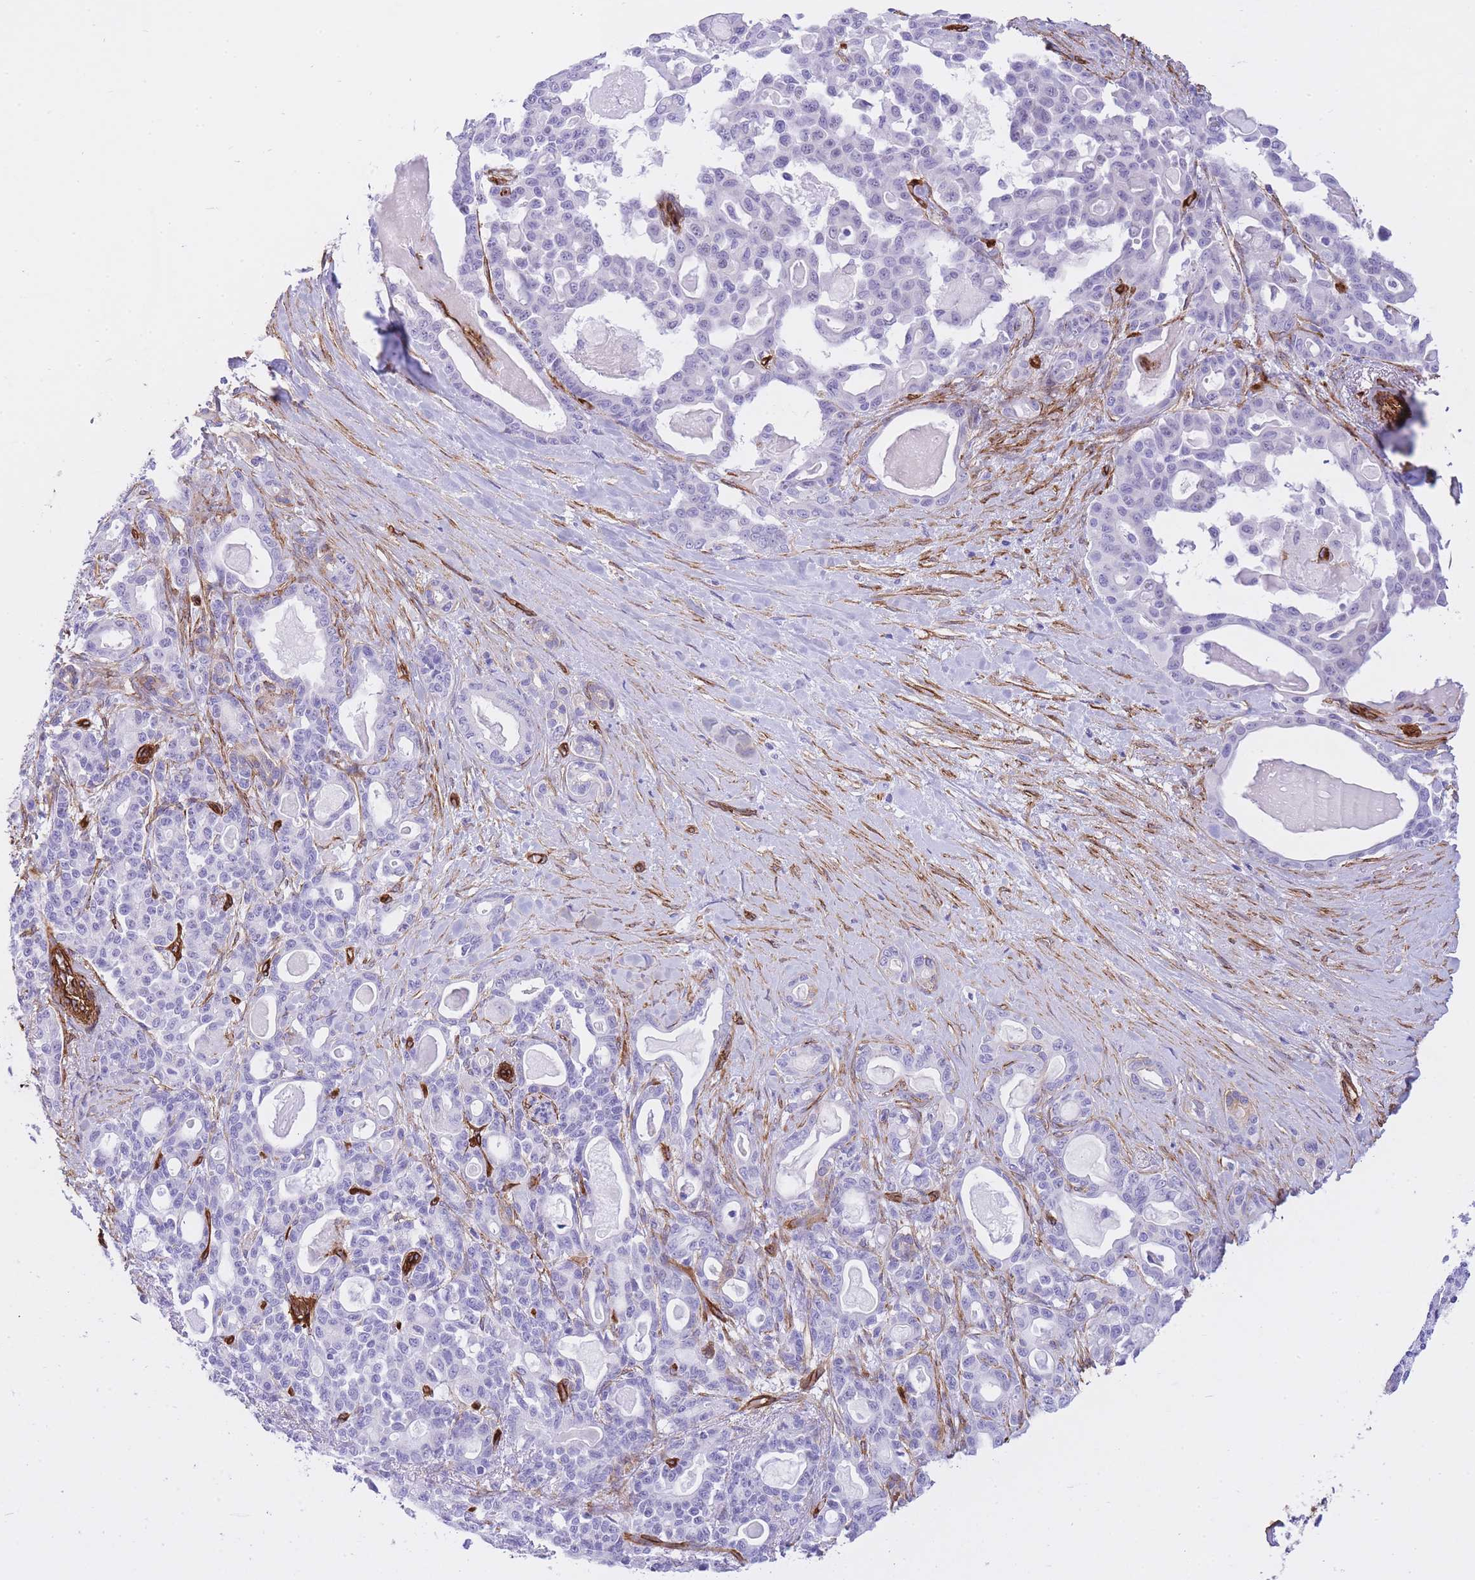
{"staining": {"intensity": "negative", "quantity": "none", "location": "none"}, "tissue": "pancreatic cancer", "cell_type": "Tumor cells", "image_type": "cancer", "snomed": [{"axis": "morphology", "description": "Adenocarcinoma, NOS"}, {"axis": "topography", "description": "Pancreas"}], "caption": "An immunohistochemistry (IHC) image of pancreatic cancer is shown. There is no staining in tumor cells of pancreatic cancer.", "gene": "CAVIN1", "patient": {"sex": "male", "age": 63}}